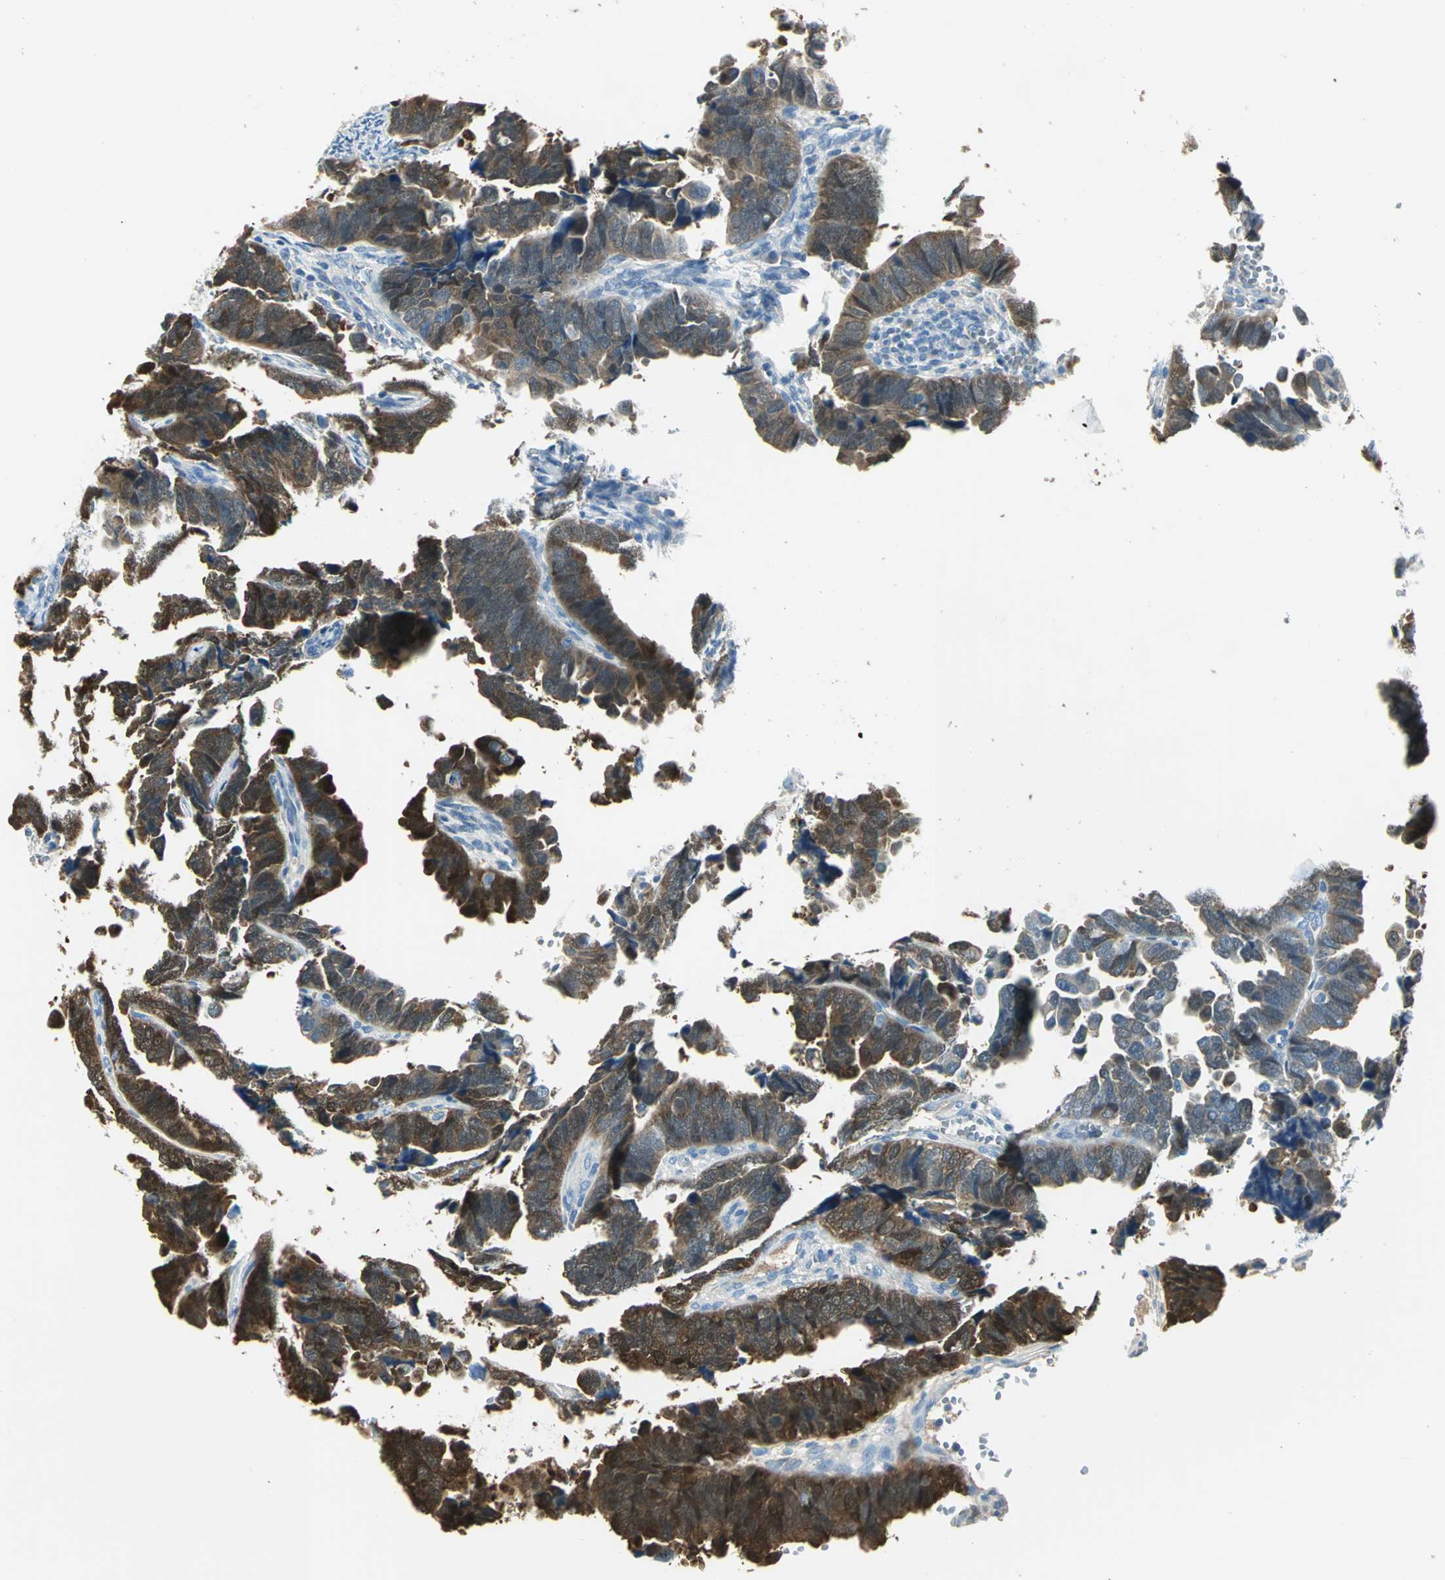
{"staining": {"intensity": "strong", "quantity": ">75%", "location": "cytoplasmic/membranous,nuclear"}, "tissue": "endometrial cancer", "cell_type": "Tumor cells", "image_type": "cancer", "snomed": [{"axis": "morphology", "description": "Adenocarcinoma, NOS"}, {"axis": "topography", "description": "Endometrium"}], "caption": "Tumor cells show high levels of strong cytoplasmic/membranous and nuclear expression in about >75% of cells in endometrial cancer (adenocarcinoma).", "gene": "UCHL1", "patient": {"sex": "female", "age": 75}}